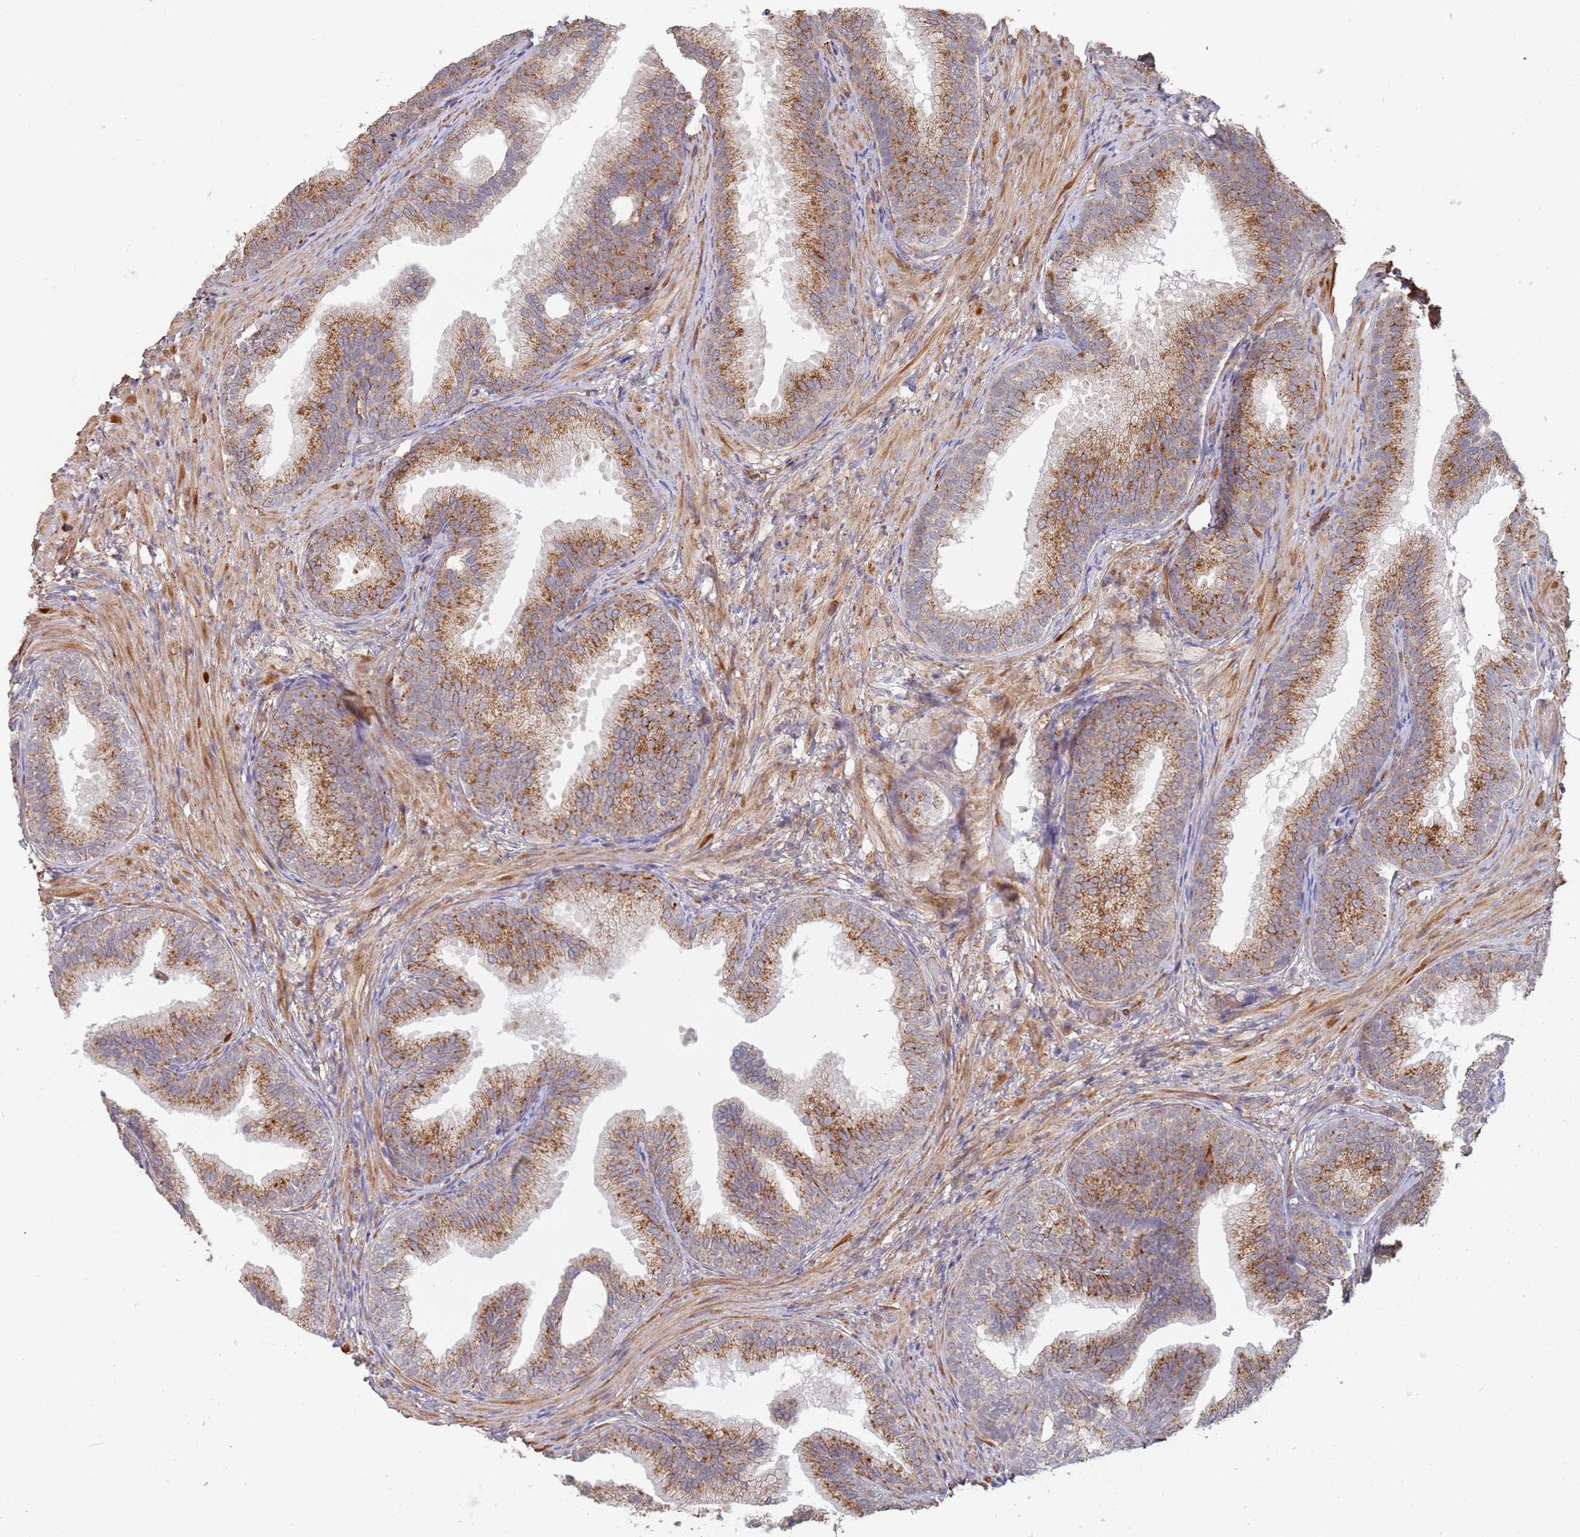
{"staining": {"intensity": "moderate", "quantity": ">75%", "location": "cytoplasmic/membranous"}, "tissue": "prostate", "cell_type": "Glandular cells", "image_type": "normal", "snomed": [{"axis": "morphology", "description": "Normal tissue, NOS"}, {"axis": "topography", "description": "Prostate"}], "caption": "This photomicrograph displays immunohistochemistry (IHC) staining of normal prostate, with medium moderate cytoplasmic/membranous expression in about >75% of glandular cells.", "gene": "ABCB6", "patient": {"sex": "male", "age": 76}}